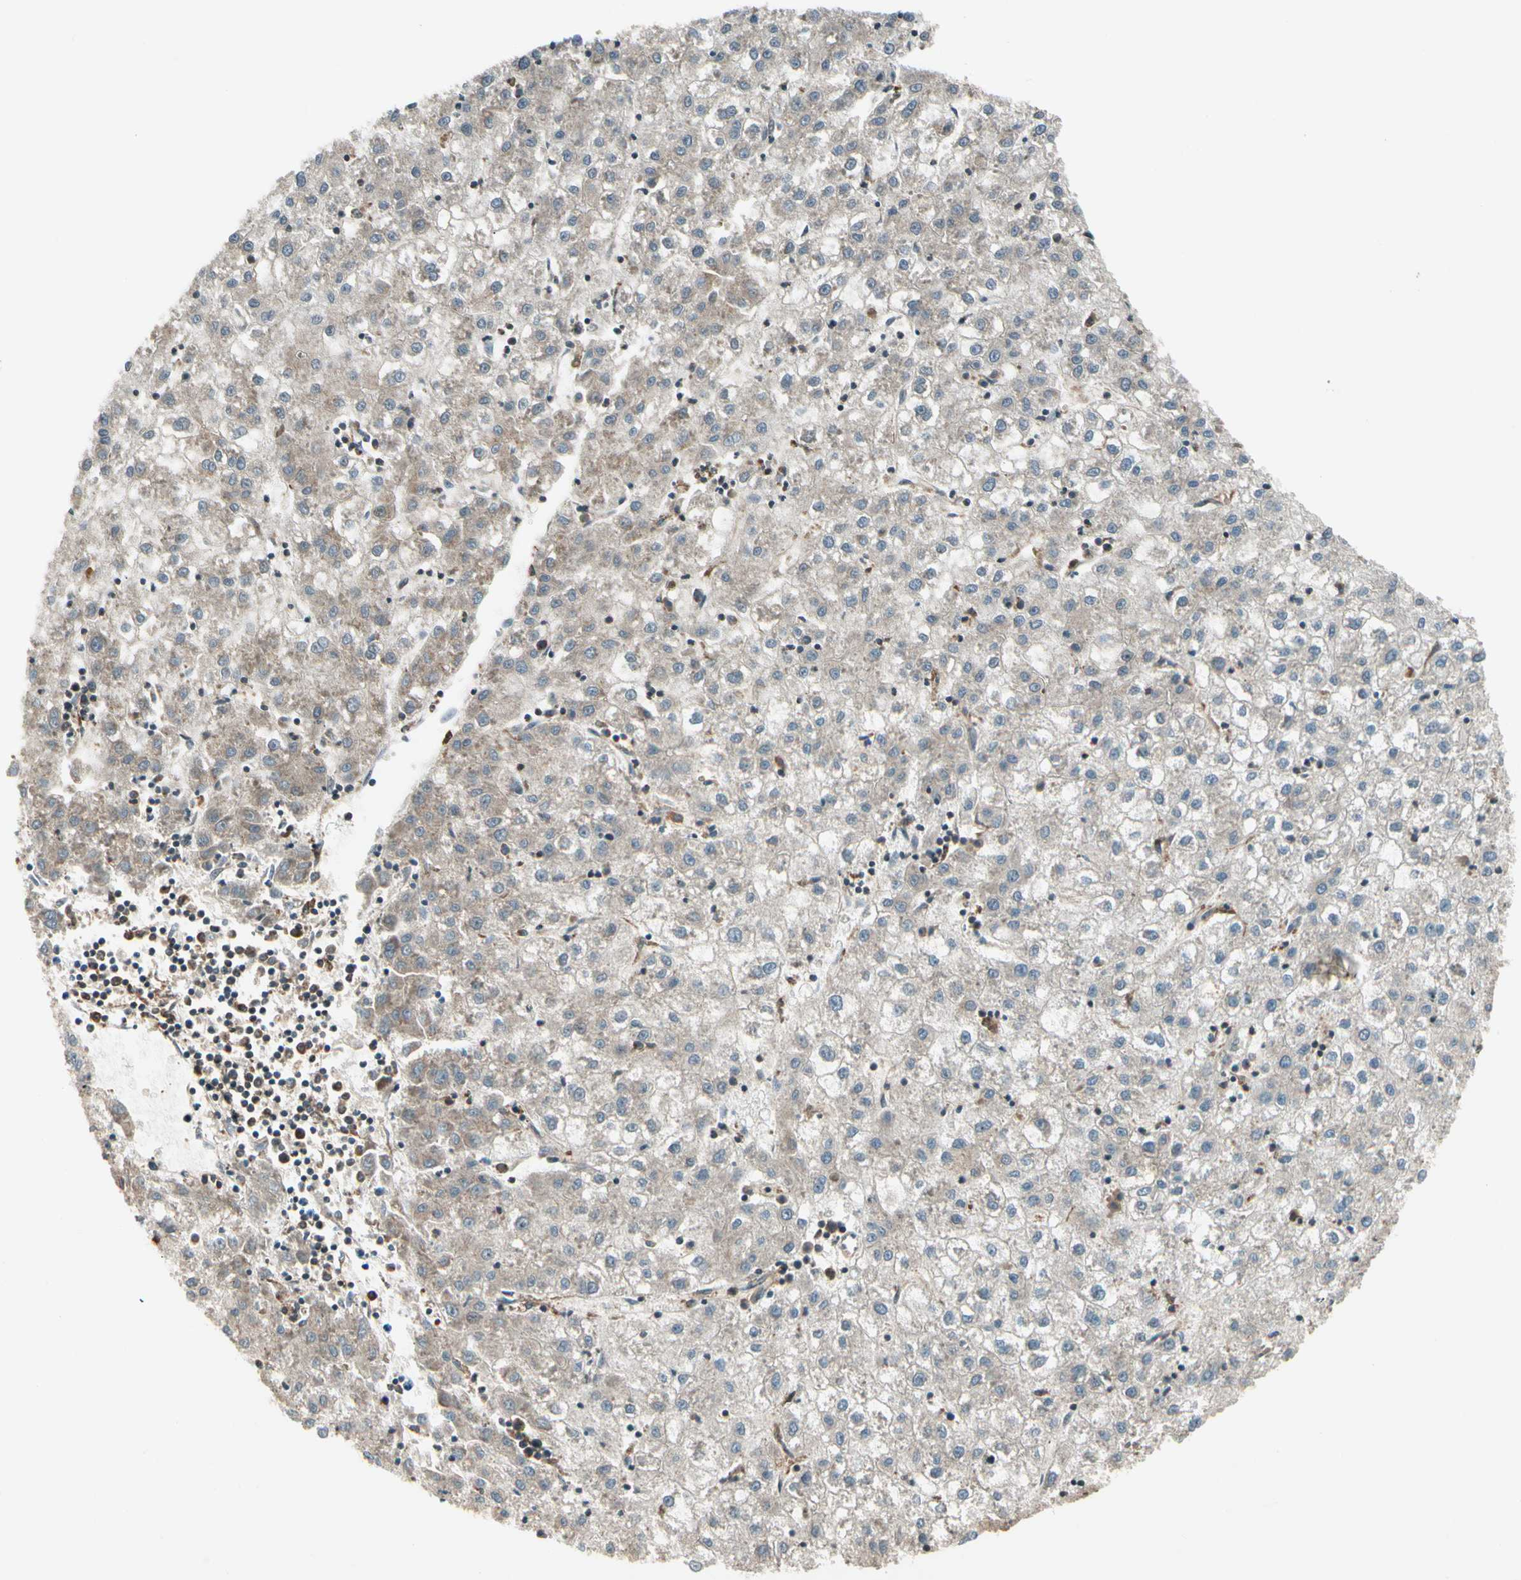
{"staining": {"intensity": "weak", "quantity": "<25%", "location": "cytoplasmic/membranous"}, "tissue": "liver cancer", "cell_type": "Tumor cells", "image_type": "cancer", "snomed": [{"axis": "morphology", "description": "Carcinoma, Hepatocellular, NOS"}, {"axis": "topography", "description": "Liver"}], "caption": "Tumor cells show no significant expression in liver cancer (hepatocellular carcinoma).", "gene": "FKBP15", "patient": {"sex": "male", "age": 72}}